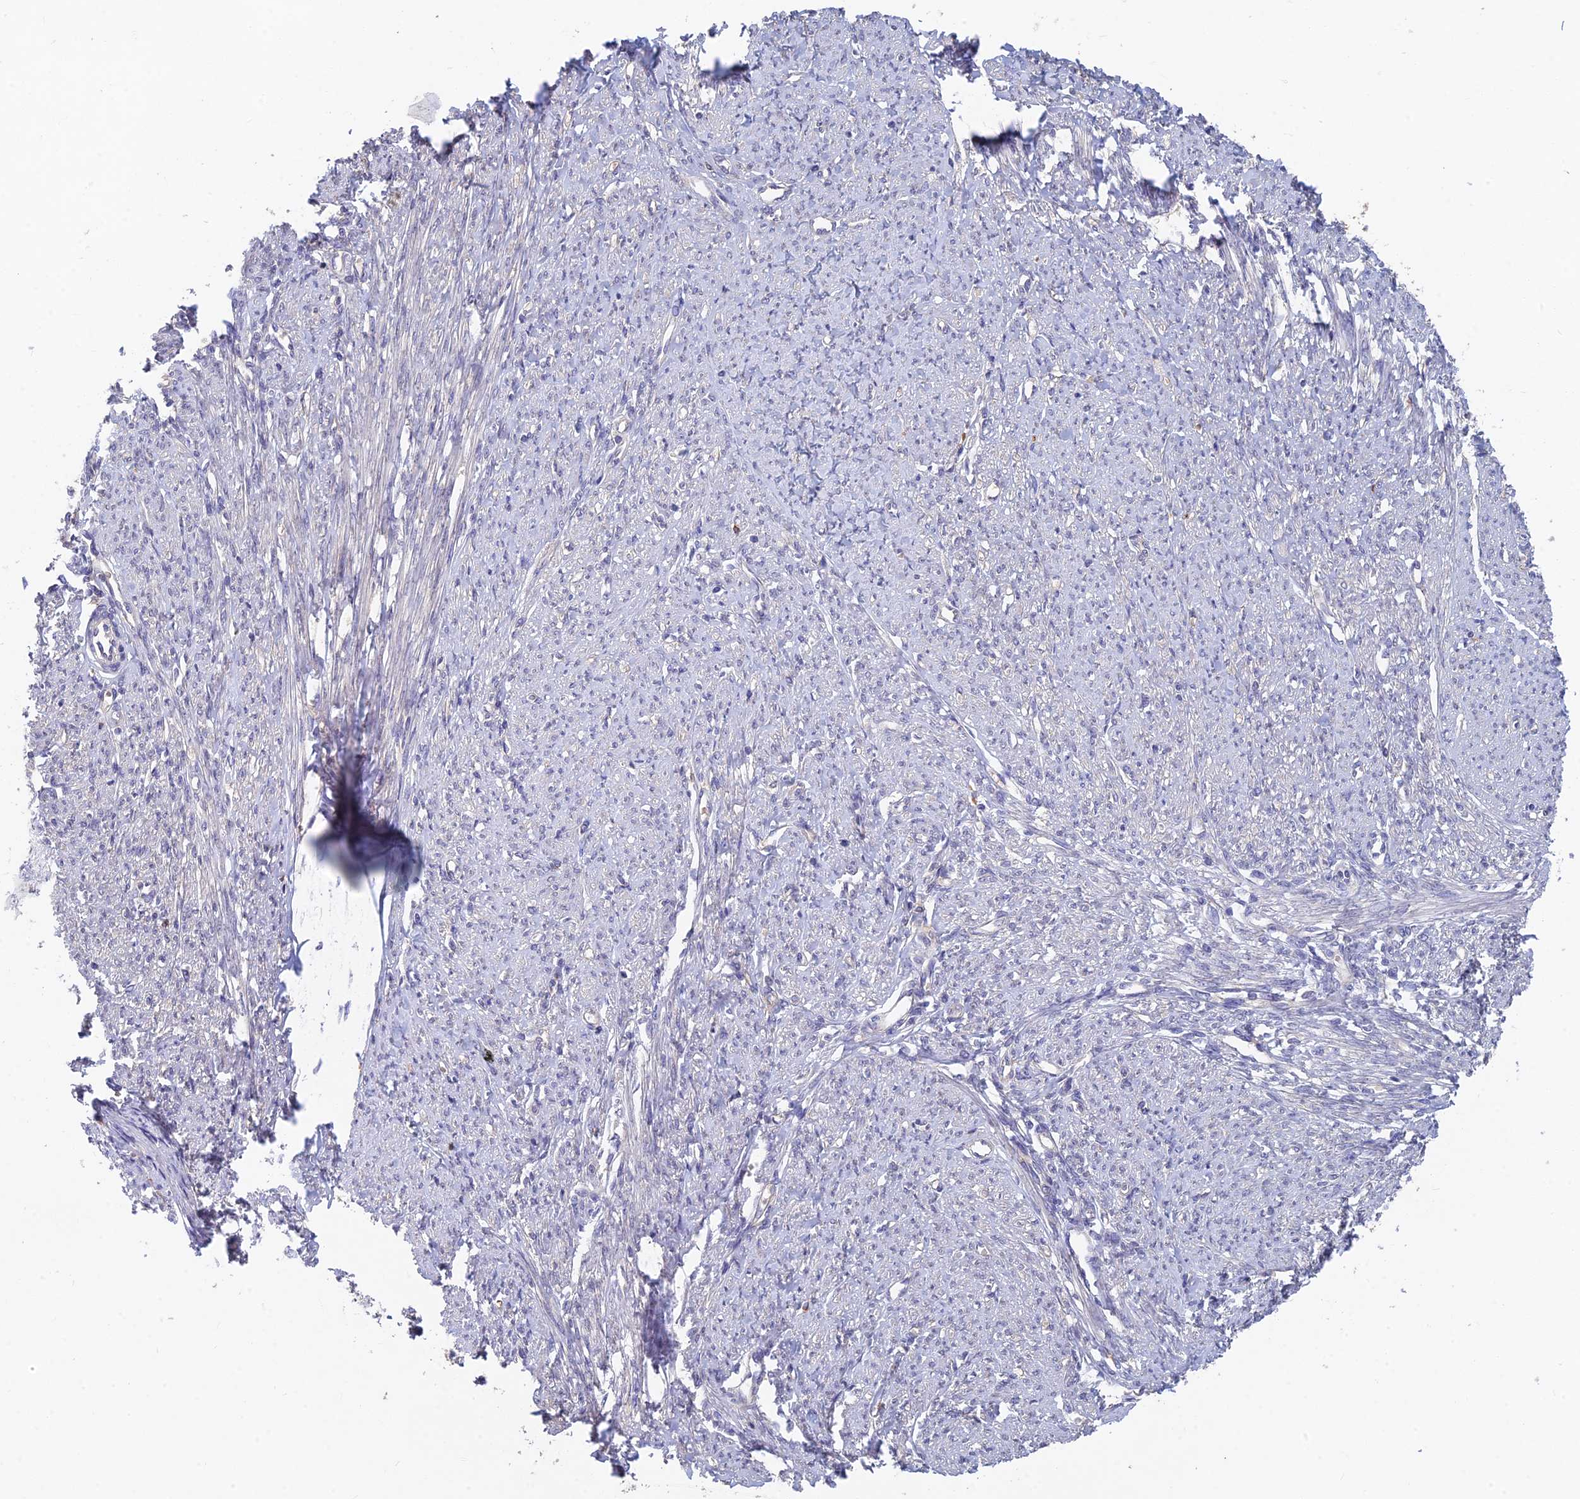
{"staining": {"intensity": "negative", "quantity": "none", "location": "none"}, "tissue": "smooth muscle", "cell_type": "Smooth muscle cells", "image_type": "normal", "snomed": [{"axis": "morphology", "description": "Normal tissue, NOS"}, {"axis": "topography", "description": "Smooth muscle"}, {"axis": "topography", "description": "Uterus"}], "caption": "Image shows no protein positivity in smooth muscle cells of unremarkable smooth muscle.", "gene": "ARRDC1", "patient": {"sex": "female", "age": 59}}